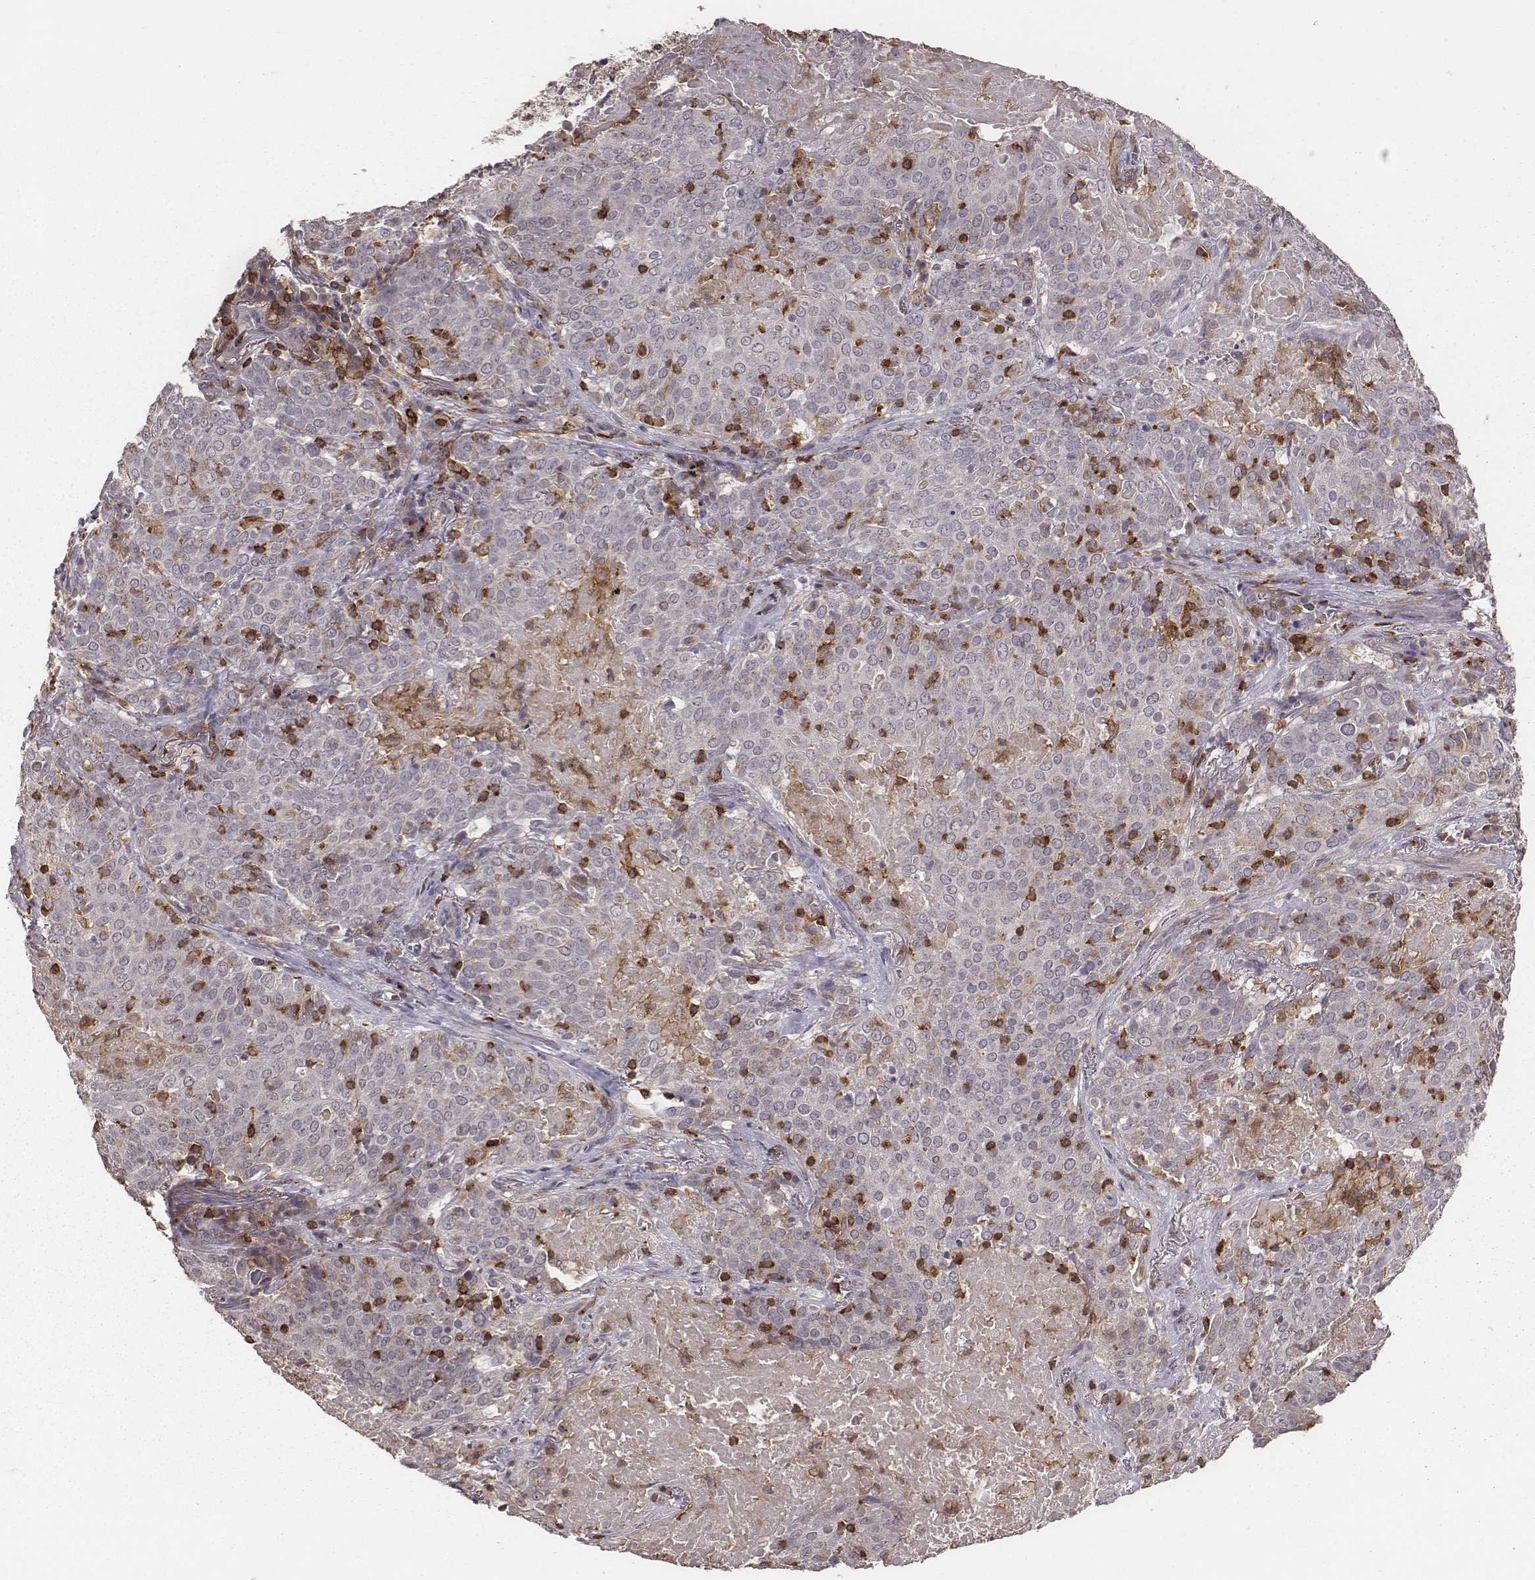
{"staining": {"intensity": "negative", "quantity": "none", "location": "none"}, "tissue": "lung cancer", "cell_type": "Tumor cells", "image_type": "cancer", "snomed": [{"axis": "morphology", "description": "Squamous cell carcinoma, NOS"}, {"axis": "topography", "description": "Lung"}], "caption": "Photomicrograph shows no significant protein staining in tumor cells of lung cancer. Nuclei are stained in blue.", "gene": "PILRA", "patient": {"sex": "male", "age": 82}}